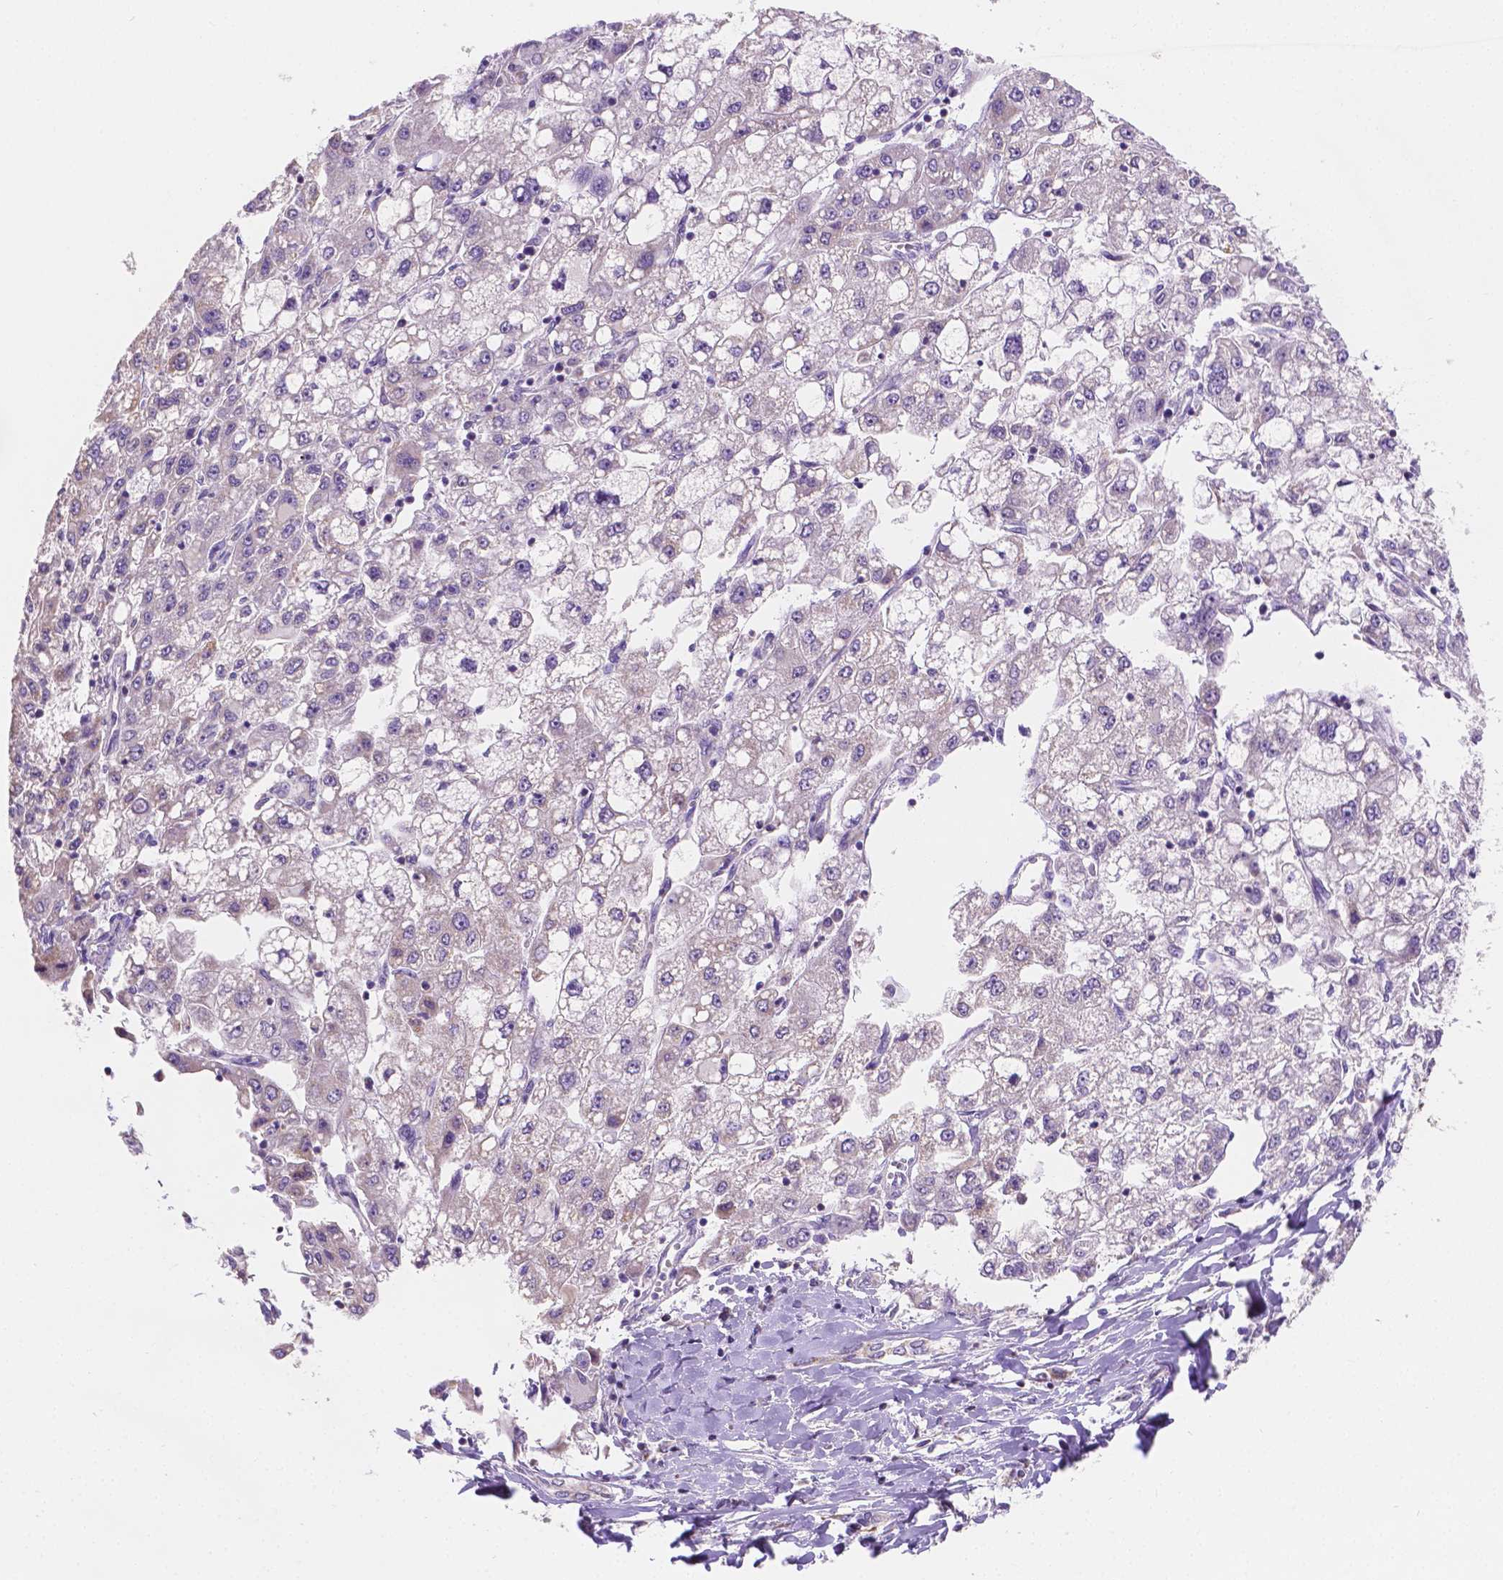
{"staining": {"intensity": "negative", "quantity": "none", "location": "none"}, "tissue": "liver cancer", "cell_type": "Tumor cells", "image_type": "cancer", "snomed": [{"axis": "morphology", "description": "Carcinoma, Hepatocellular, NOS"}, {"axis": "topography", "description": "Liver"}], "caption": "This is an immunohistochemistry photomicrograph of human liver cancer (hepatocellular carcinoma). There is no positivity in tumor cells.", "gene": "TMEM130", "patient": {"sex": "male", "age": 40}}